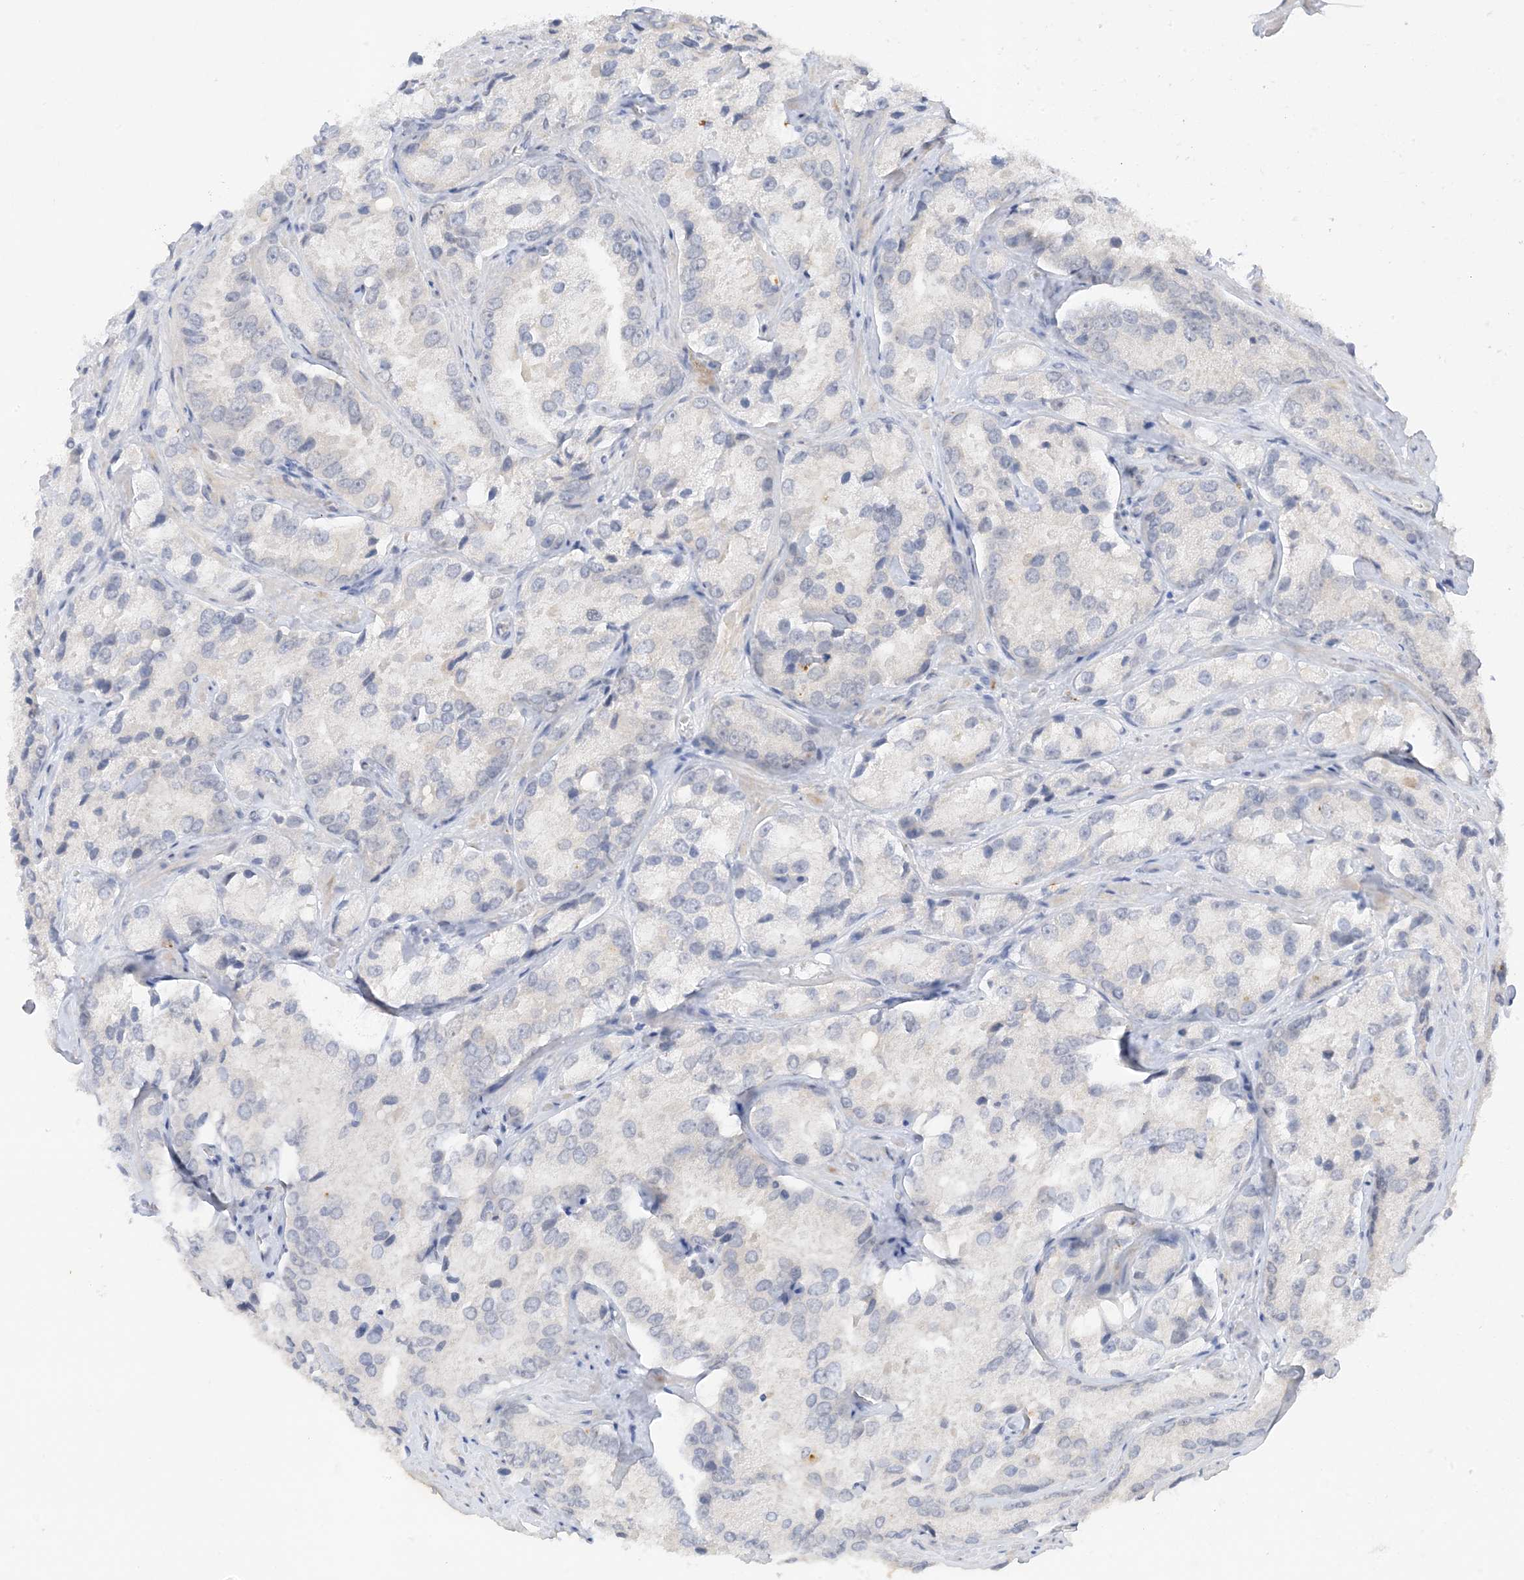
{"staining": {"intensity": "negative", "quantity": "none", "location": "none"}, "tissue": "prostate cancer", "cell_type": "Tumor cells", "image_type": "cancer", "snomed": [{"axis": "morphology", "description": "Adenocarcinoma, High grade"}, {"axis": "topography", "description": "Prostate"}], "caption": "Tumor cells show no significant positivity in prostate cancer (high-grade adenocarcinoma). (Stains: DAB (3,3'-diaminobenzidine) IHC with hematoxylin counter stain, Microscopy: brightfield microscopy at high magnification).", "gene": "MSL3", "patient": {"sex": "male", "age": 66}}